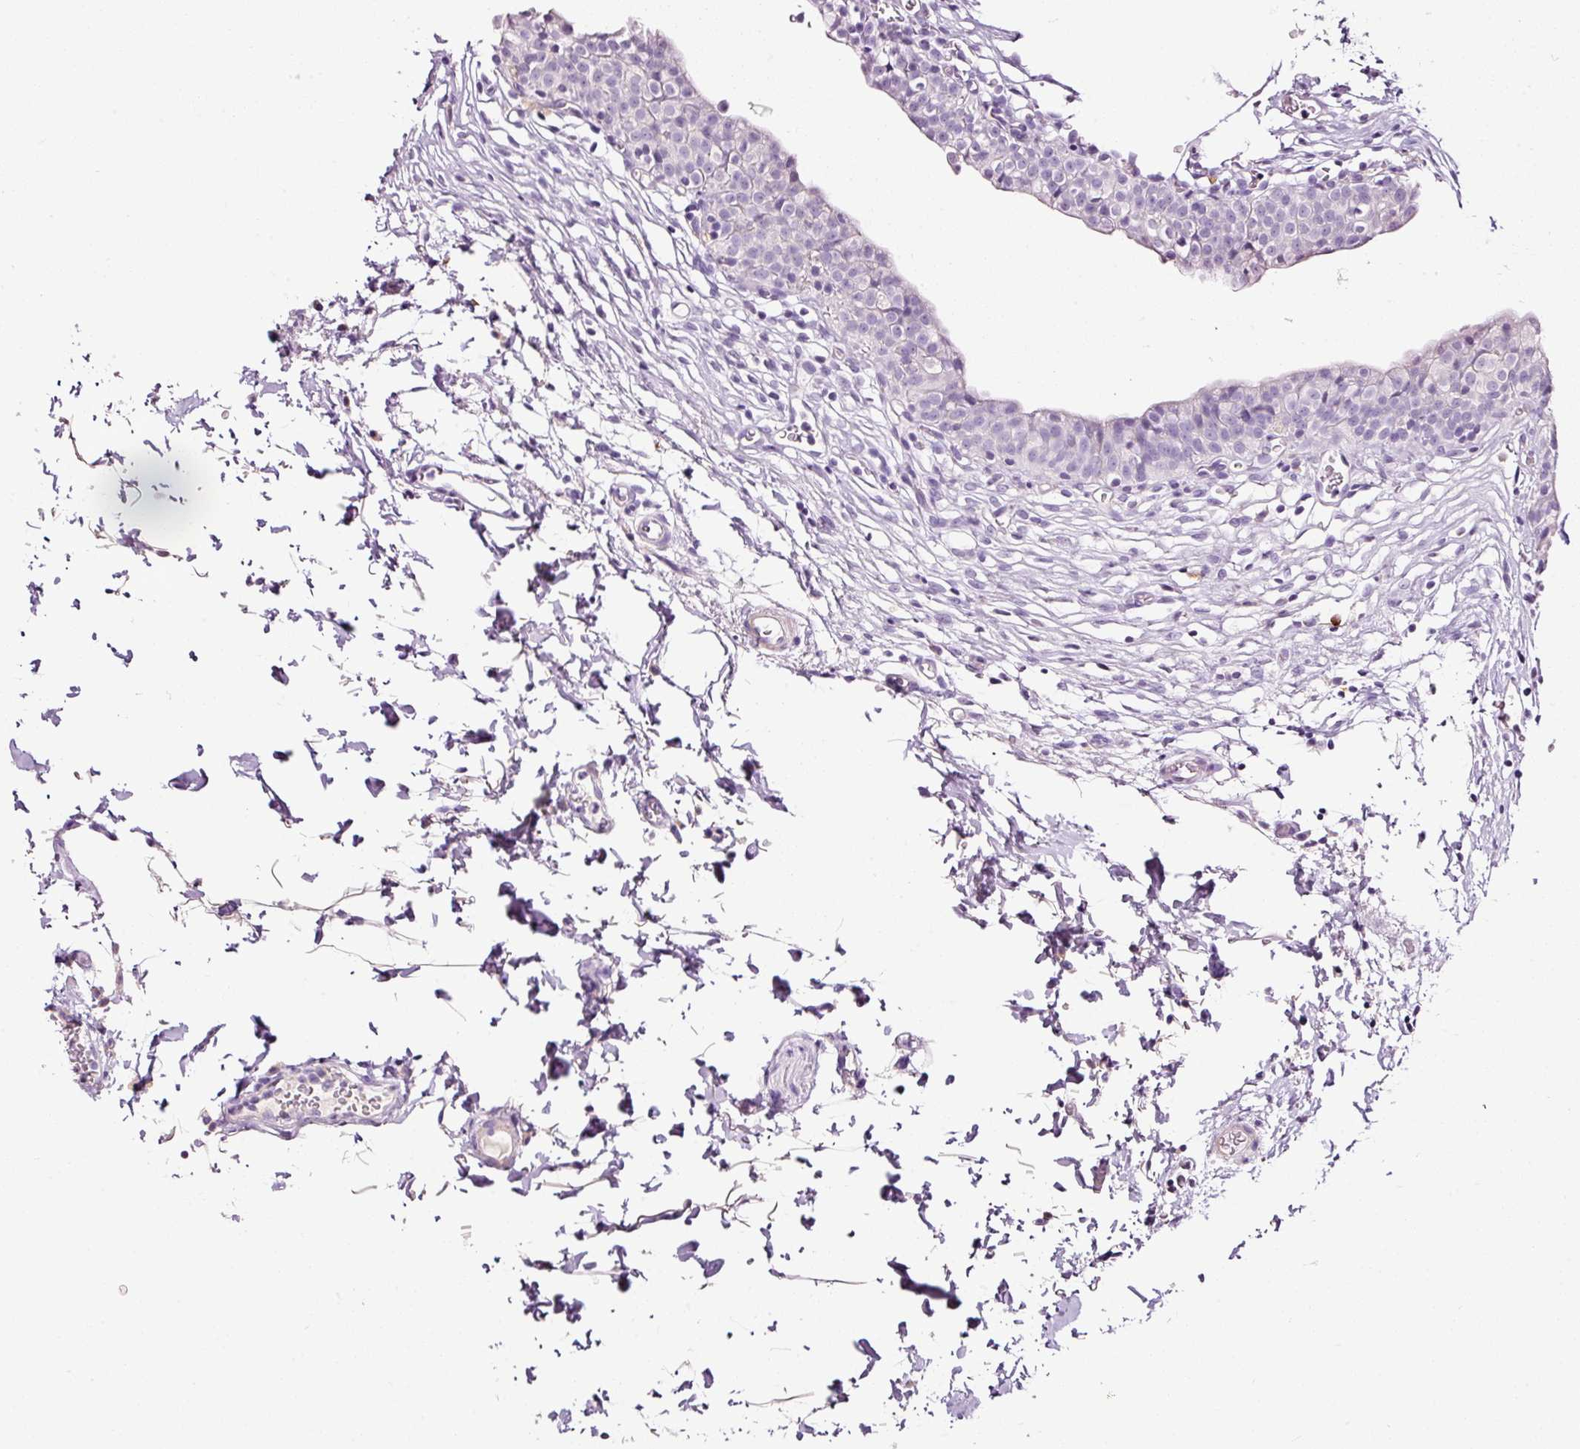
{"staining": {"intensity": "moderate", "quantity": "<25%", "location": "cytoplasmic/membranous"}, "tissue": "urinary bladder", "cell_type": "Urothelial cells", "image_type": "normal", "snomed": [{"axis": "morphology", "description": "Normal tissue, NOS"}, {"axis": "topography", "description": "Urinary bladder"}, {"axis": "topography", "description": "Peripheral nerve tissue"}], "caption": "This histopathology image demonstrates immunohistochemistry staining of normal urinary bladder, with low moderate cytoplasmic/membranous positivity in approximately <25% of urothelial cells.", "gene": "CYB561A3", "patient": {"sex": "male", "age": 55}}